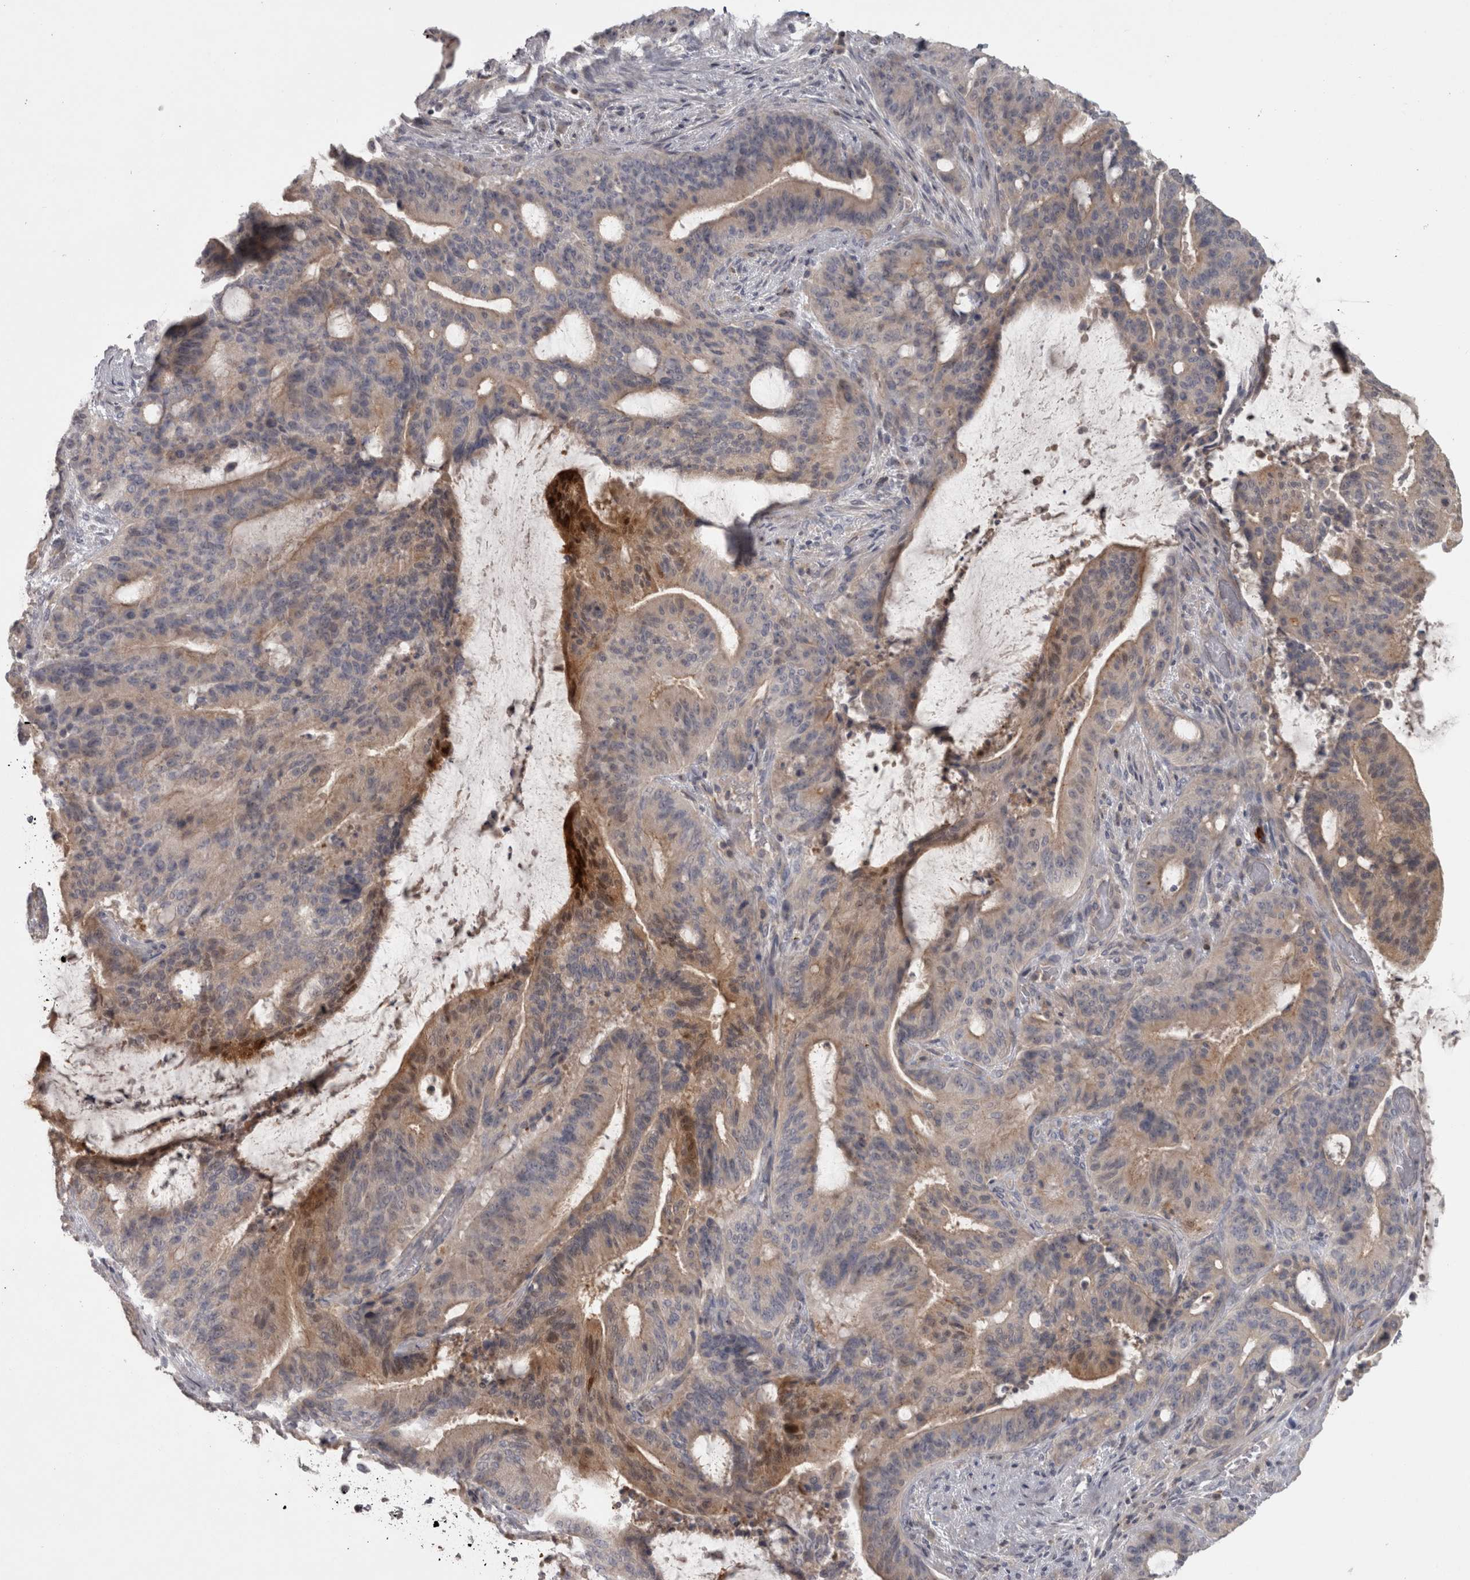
{"staining": {"intensity": "weak", "quantity": "25%-75%", "location": "cytoplasmic/membranous"}, "tissue": "liver cancer", "cell_type": "Tumor cells", "image_type": "cancer", "snomed": [{"axis": "morphology", "description": "Normal tissue, NOS"}, {"axis": "morphology", "description": "Cholangiocarcinoma"}, {"axis": "topography", "description": "Liver"}, {"axis": "topography", "description": "Peripheral nerve tissue"}], "caption": "High-power microscopy captured an IHC image of cholangiocarcinoma (liver), revealing weak cytoplasmic/membranous staining in about 25%-75% of tumor cells.", "gene": "SLCO5A1", "patient": {"sex": "female", "age": 73}}